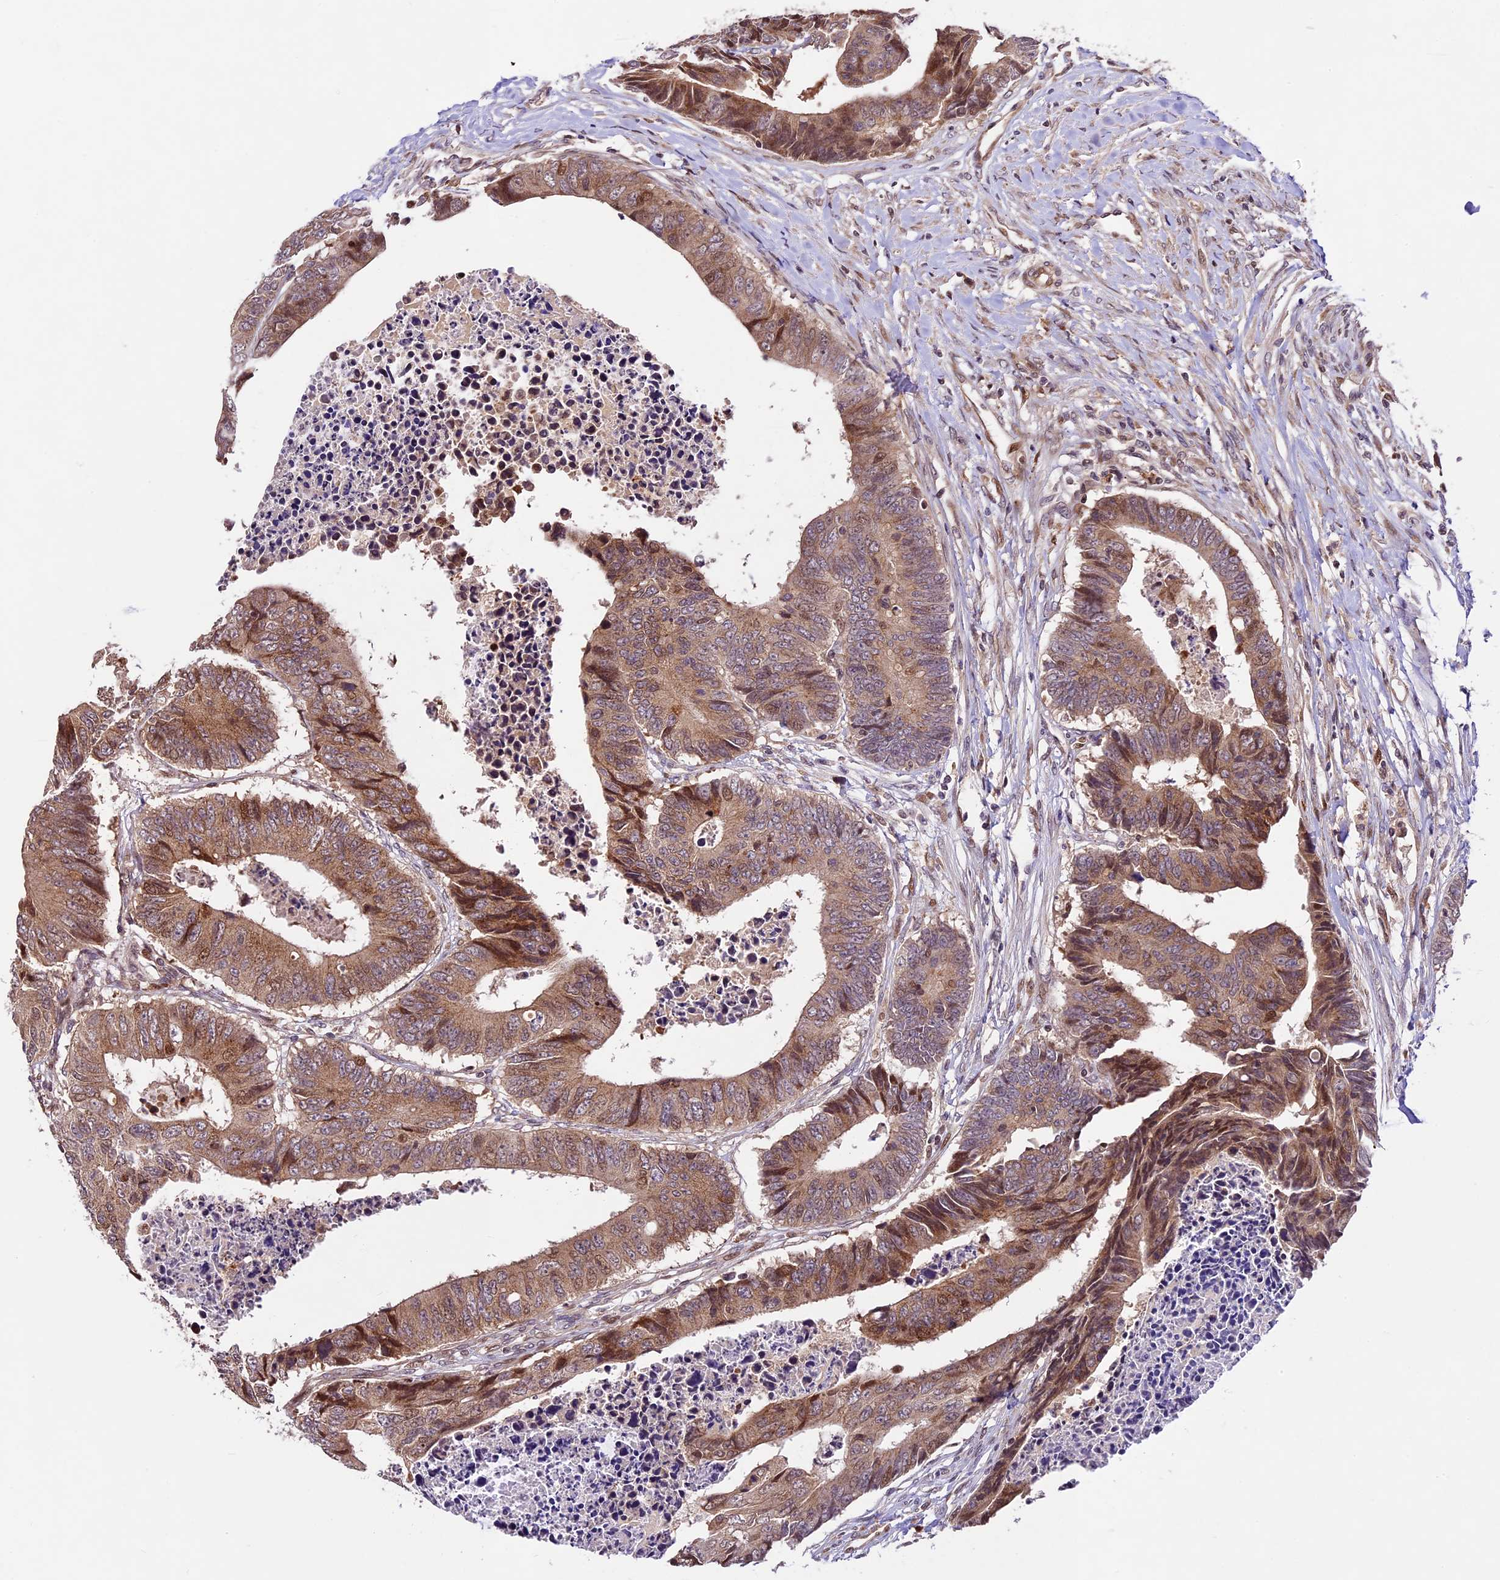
{"staining": {"intensity": "moderate", "quantity": ">75%", "location": "cytoplasmic/membranous,nuclear"}, "tissue": "colorectal cancer", "cell_type": "Tumor cells", "image_type": "cancer", "snomed": [{"axis": "morphology", "description": "Adenocarcinoma, NOS"}, {"axis": "topography", "description": "Rectum"}], "caption": "A medium amount of moderate cytoplasmic/membranous and nuclear staining is appreciated in approximately >75% of tumor cells in colorectal cancer tissue.", "gene": "CCSER1", "patient": {"sex": "male", "age": 84}}